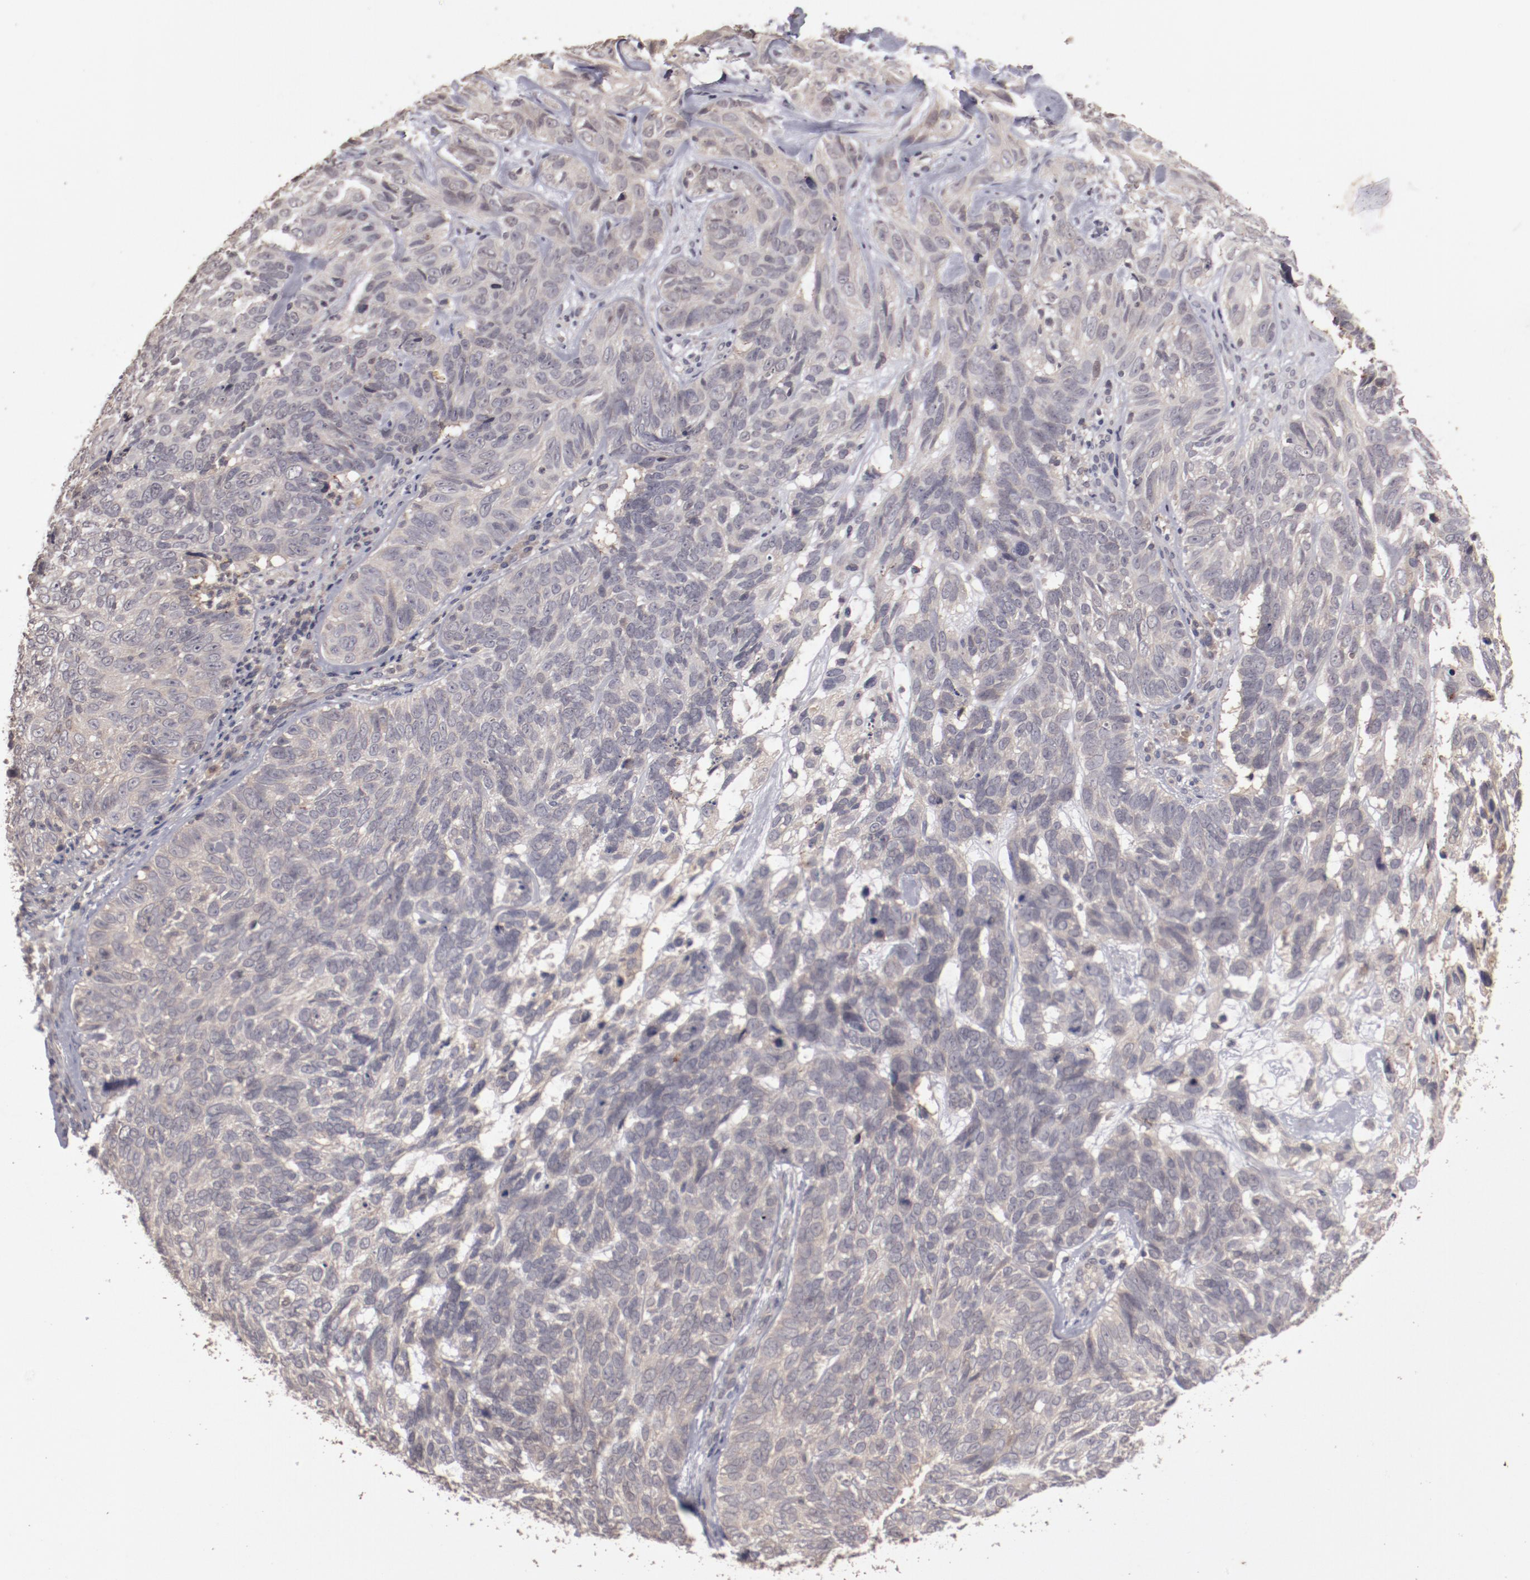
{"staining": {"intensity": "weak", "quantity": ">75%", "location": "cytoplasmic/membranous"}, "tissue": "skin cancer", "cell_type": "Tumor cells", "image_type": "cancer", "snomed": [{"axis": "morphology", "description": "Basal cell carcinoma"}, {"axis": "topography", "description": "Skin"}], "caption": "Approximately >75% of tumor cells in human skin basal cell carcinoma display weak cytoplasmic/membranous protein staining as visualized by brown immunohistochemical staining.", "gene": "LRRC75B", "patient": {"sex": "male", "age": 72}}